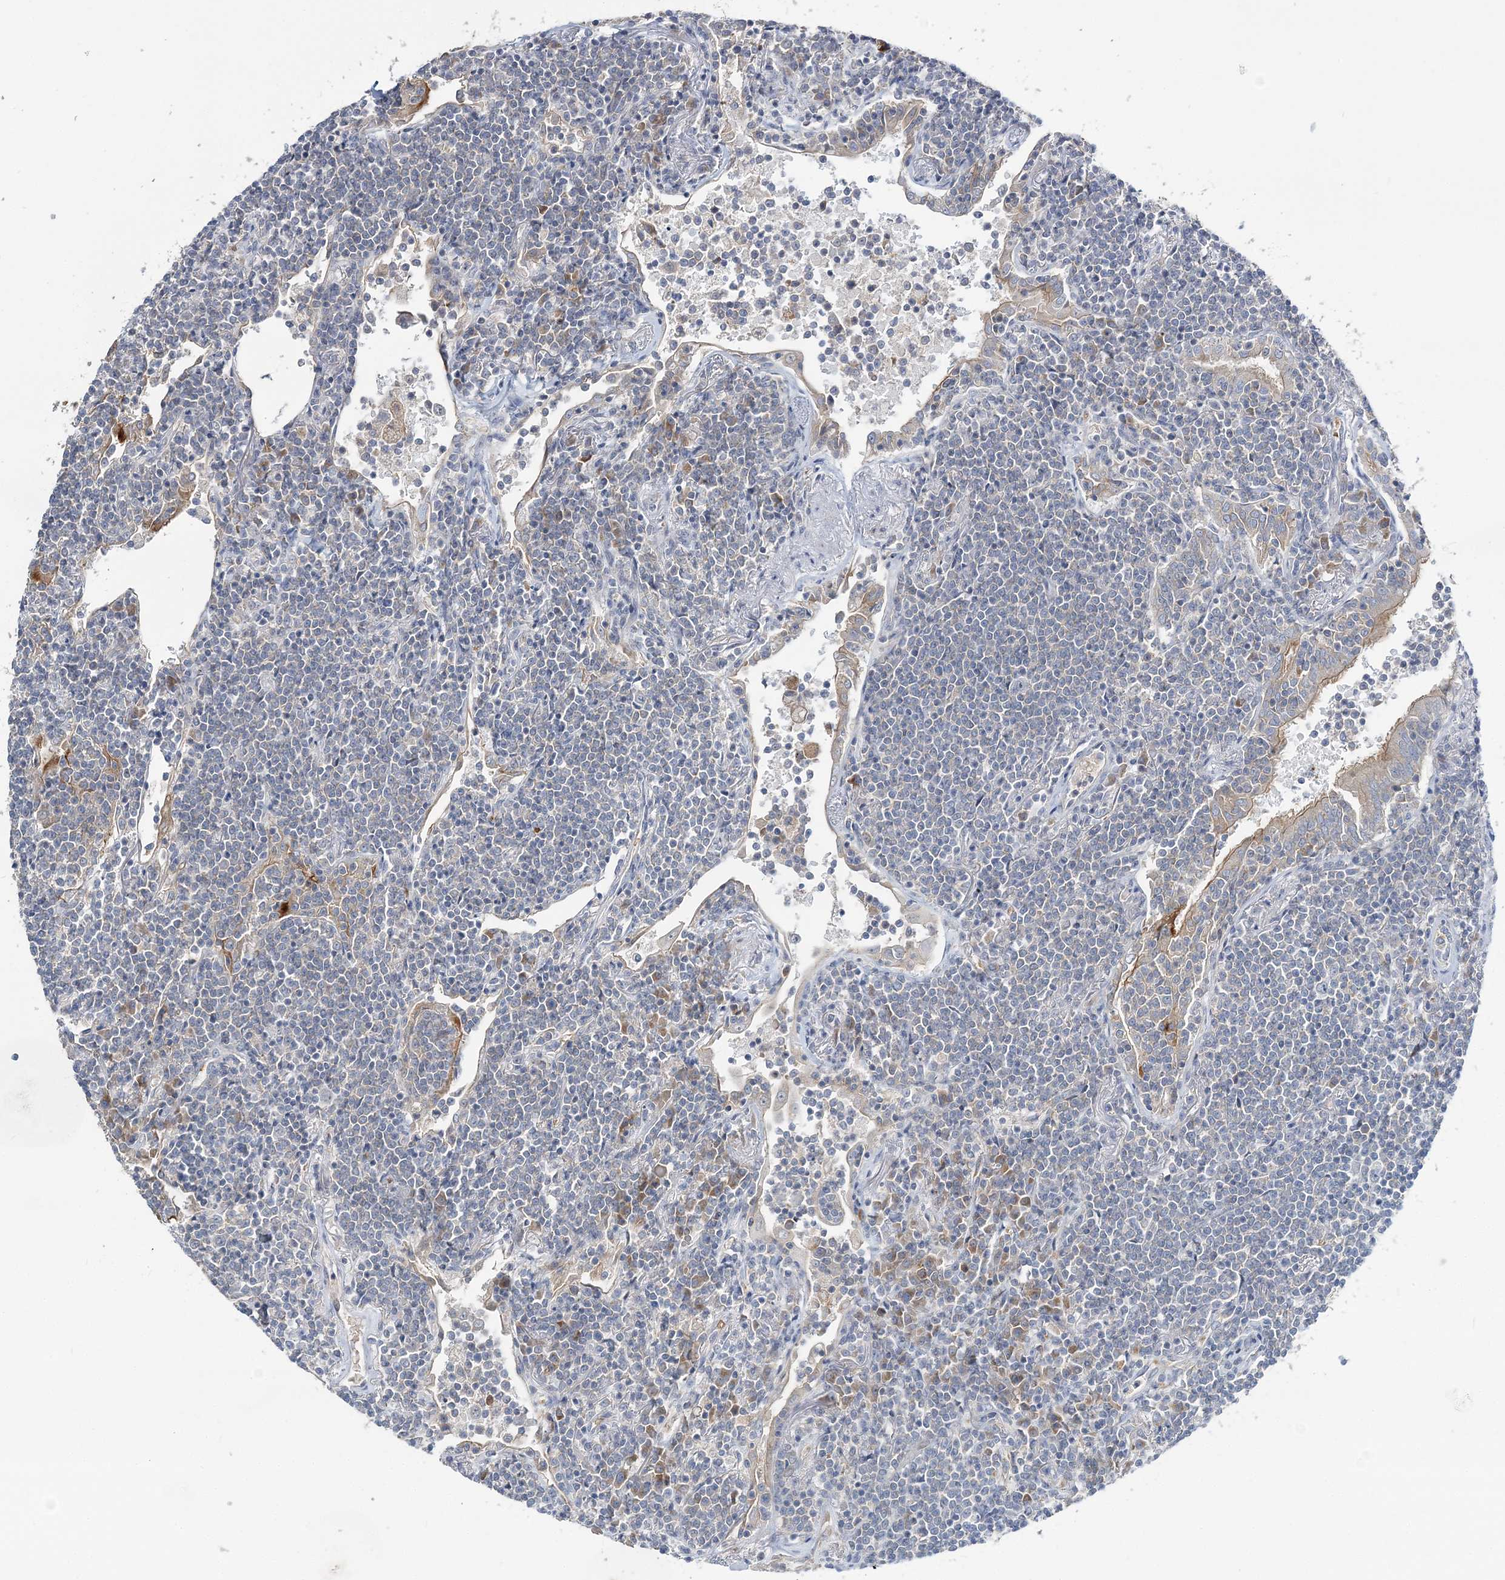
{"staining": {"intensity": "negative", "quantity": "none", "location": "none"}, "tissue": "lymphoma", "cell_type": "Tumor cells", "image_type": "cancer", "snomed": [{"axis": "morphology", "description": "Malignant lymphoma, non-Hodgkin's type, Low grade"}, {"axis": "topography", "description": "Lung"}], "caption": "IHC micrograph of human lymphoma stained for a protein (brown), which exhibits no expression in tumor cells.", "gene": "ATP11B", "patient": {"sex": "female", "age": 71}}